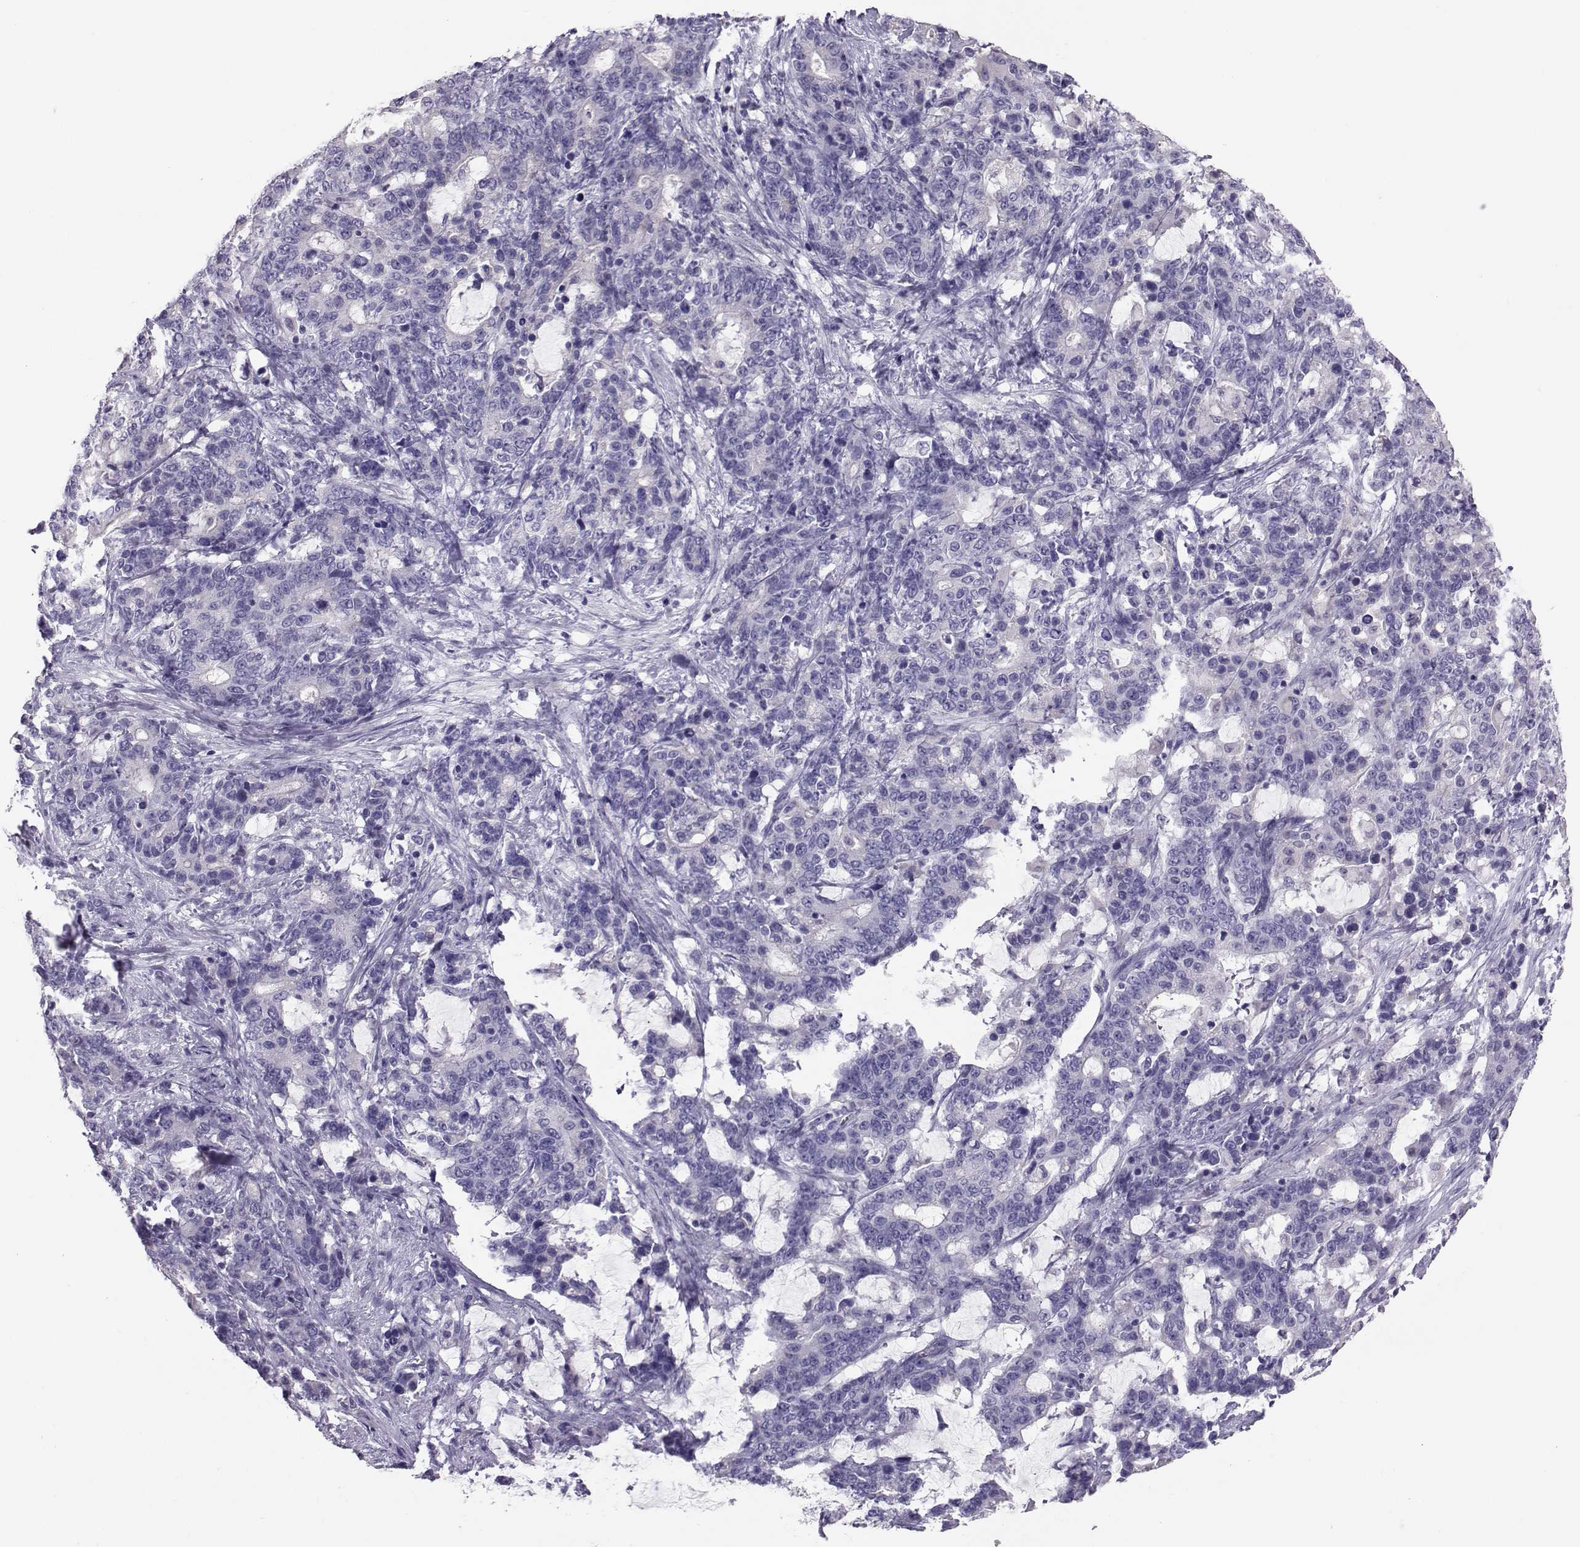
{"staining": {"intensity": "negative", "quantity": "none", "location": "none"}, "tissue": "stomach cancer", "cell_type": "Tumor cells", "image_type": "cancer", "snomed": [{"axis": "morphology", "description": "Normal tissue, NOS"}, {"axis": "morphology", "description": "Adenocarcinoma, NOS"}, {"axis": "topography", "description": "Stomach"}], "caption": "The histopathology image shows no significant positivity in tumor cells of stomach cancer (adenocarcinoma). (DAB IHC with hematoxylin counter stain).", "gene": "DNAAF1", "patient": {"sex": "female", "age": 64}}